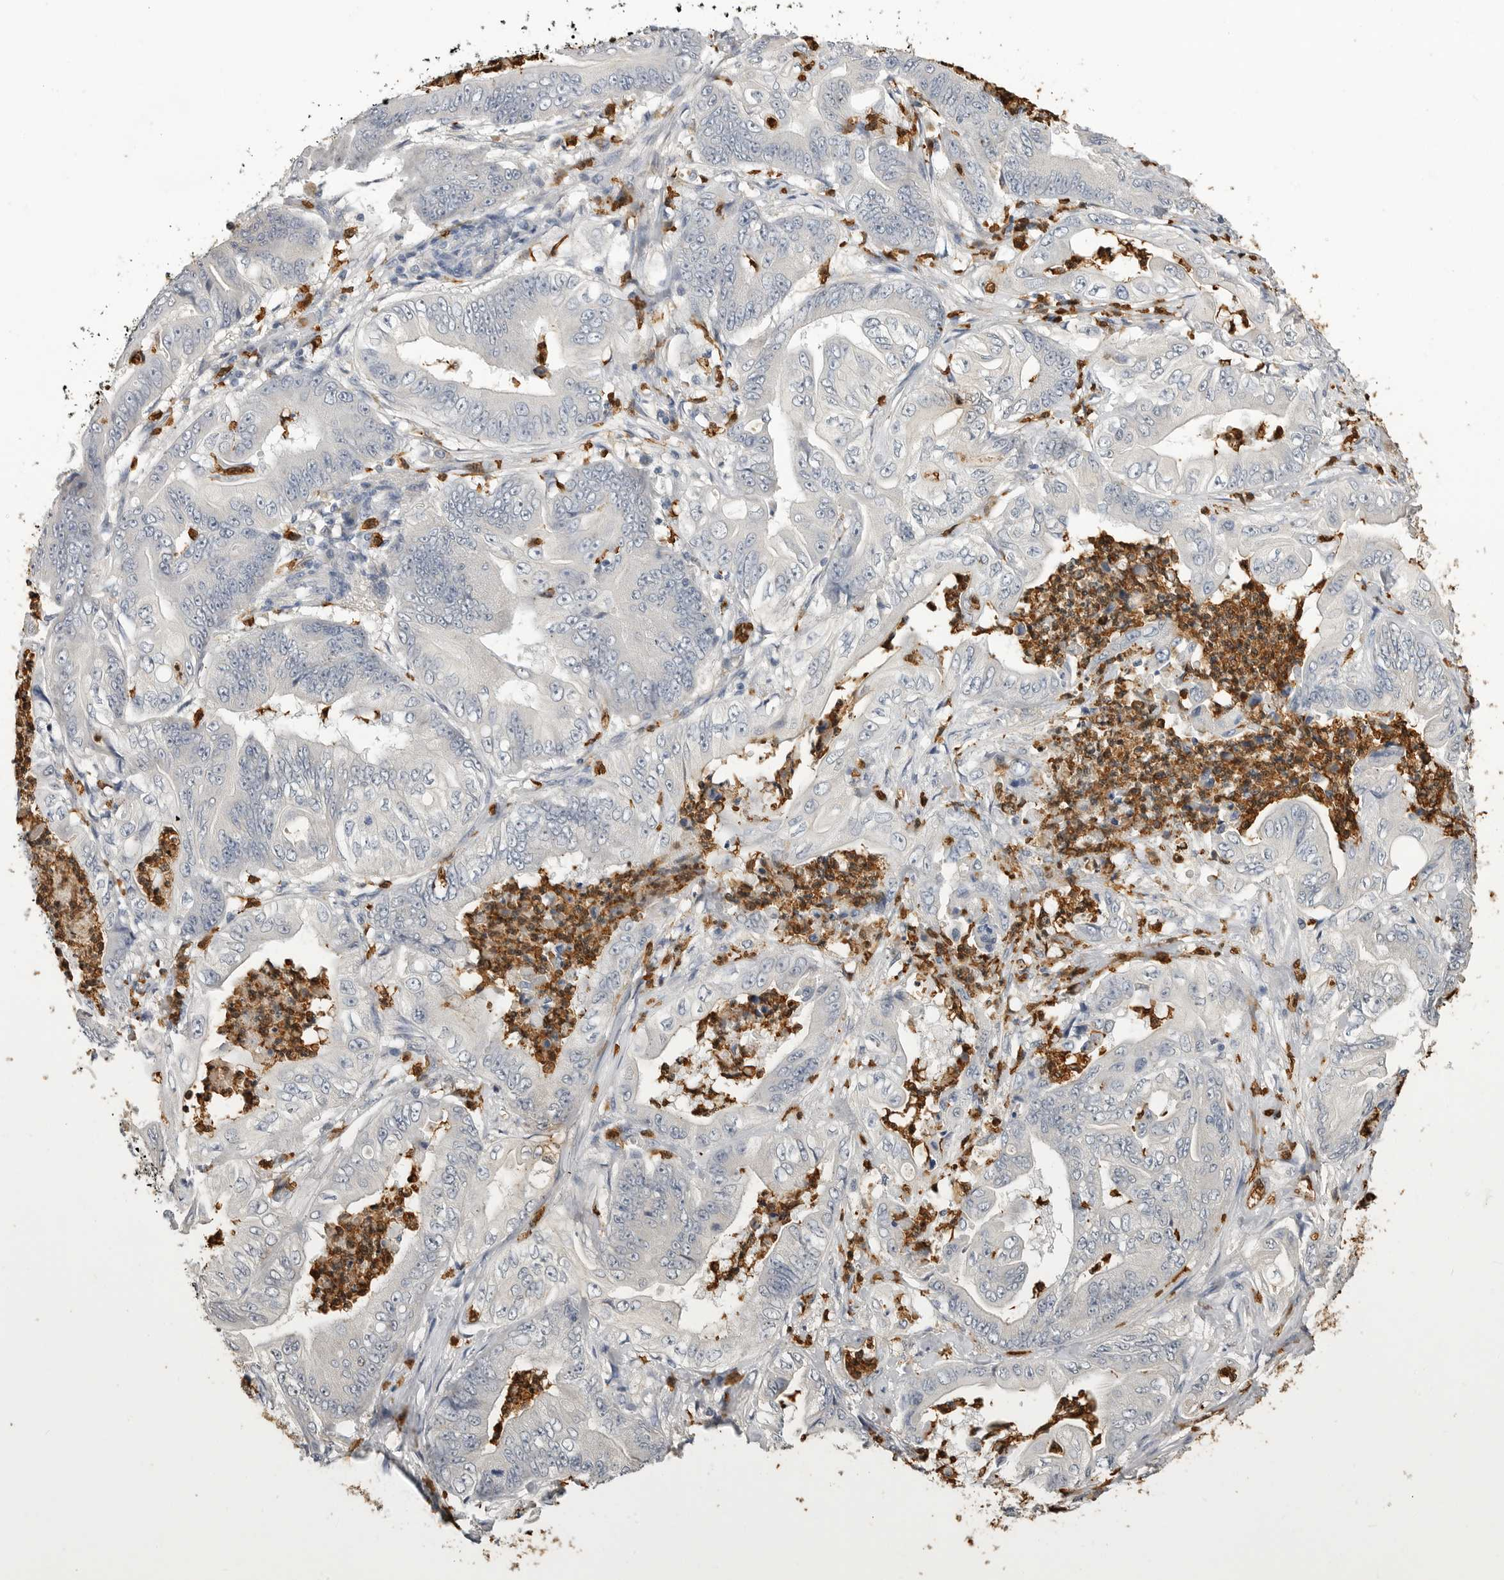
{"staining": {"intensity": "negative", "quantity": "none", "location": "none"}, "tissue": "stomach cancer", "cell_type": "Tumor cells", "image_type": "cancer", "snomed": [{"axis": "morphology", "description": "Adenocarcinoma, NOS"}, {"axis": "topography", "description": "Stomach"}], "caption": "The image displays no staining of tumor cells in stomach cancer (adenocarcinoma).", "gene": "LTBR", "patient": {"sex": "female", "age": 73}}